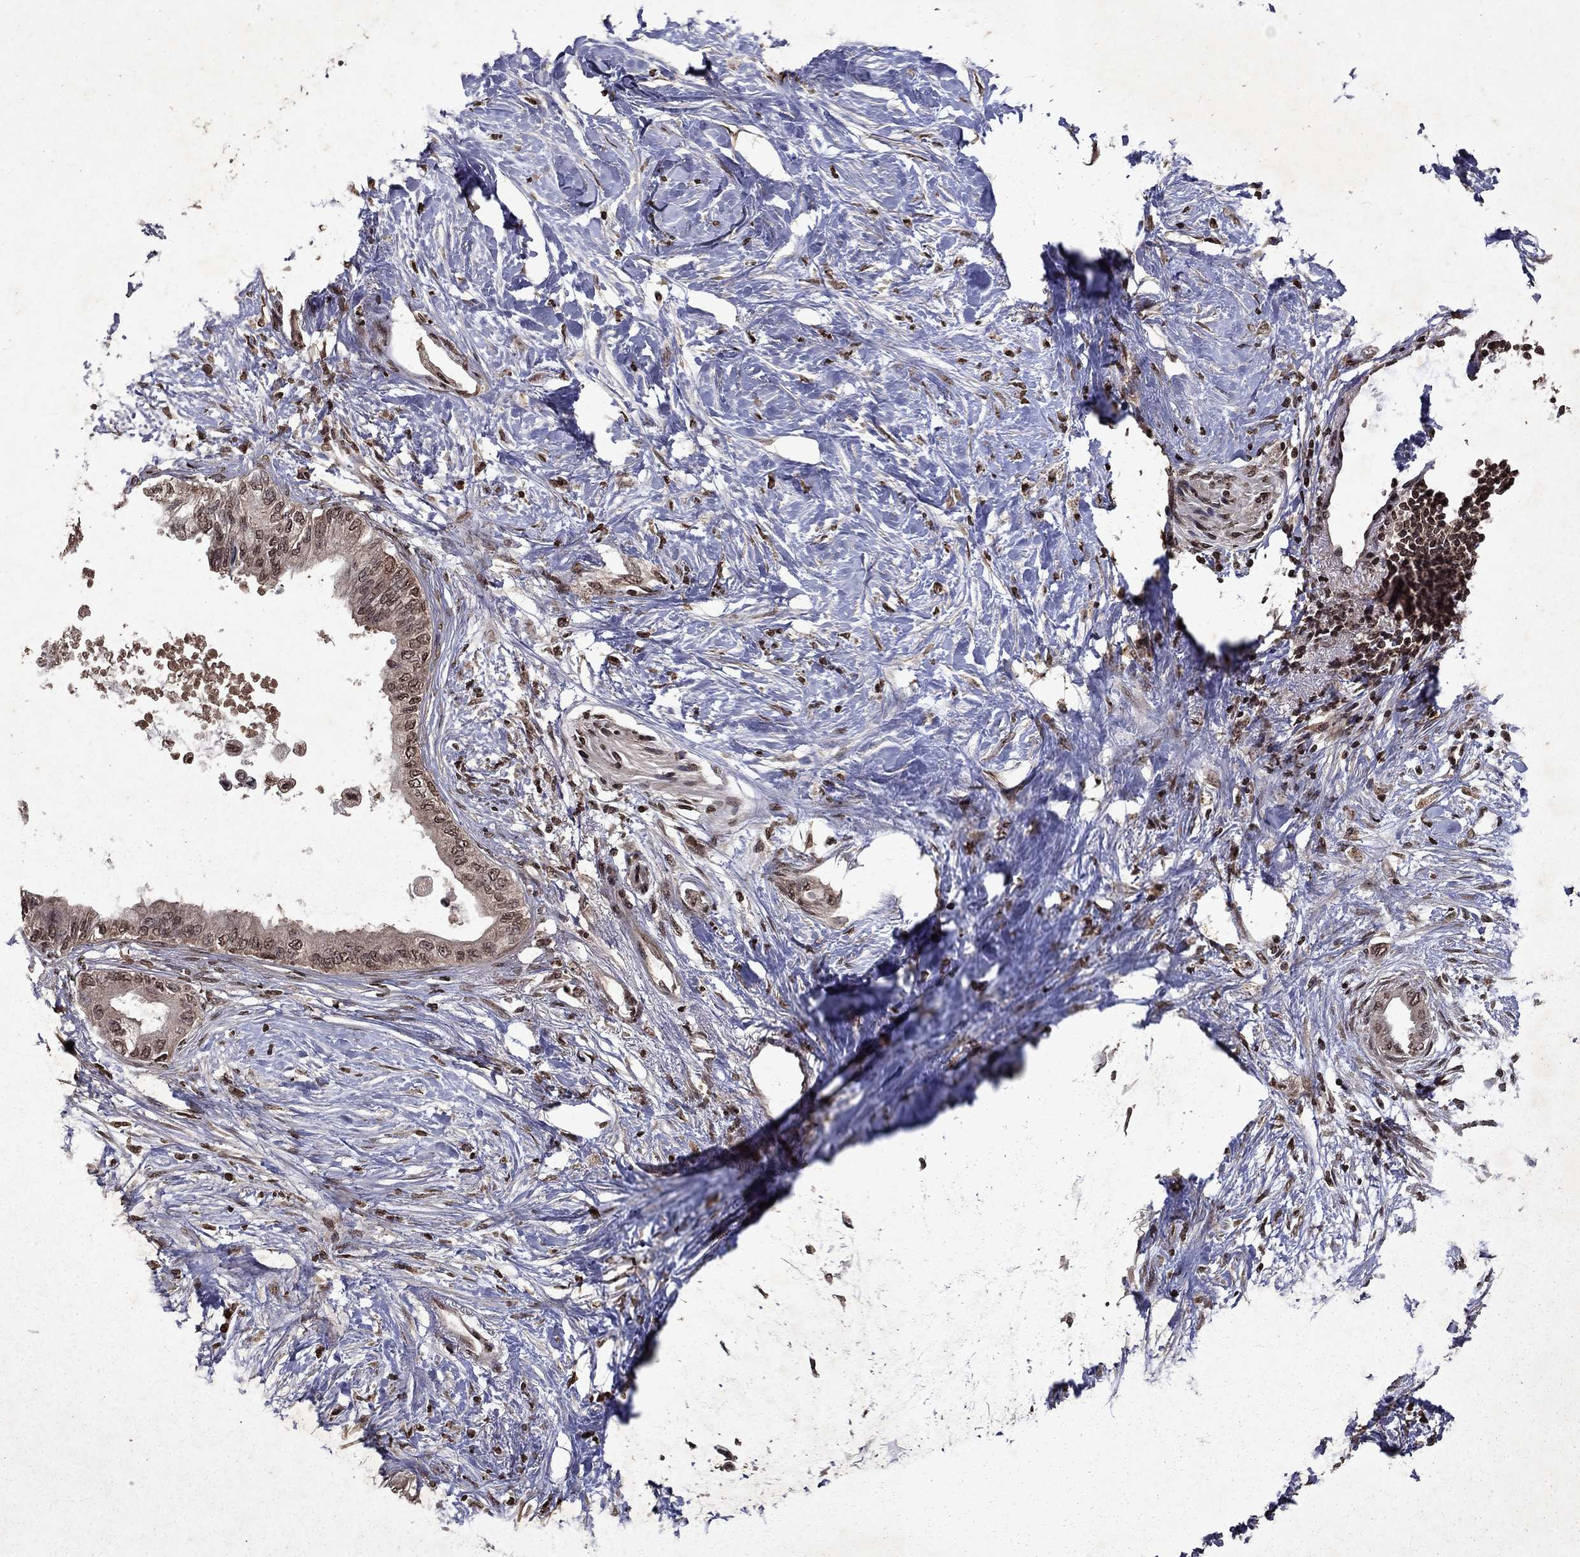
{"staining": {"intensity": "weak", "quantity": "25%-75%", "location": "cytoplasmic/membranous,nuclear"}, "tissue": "pancreatic cancer", "cell_type": "Tumor cells", "image_type": "cancer", "snomed": [{"axis": "morphology", "description": "Normal tissue, NOS"}, {"axis": "morphology", "description": "Adenocarcinoma, NOS"}, {"axis": "topography", "description": "Pancreas"}, {"axis": "topography", "description": "Duodenum"}], "caption": "IHC photomicrograph of neoplastic tissue: adenocarcinoma (pancreatic) stained using IHC exhibits low levels of weak protein expression localized specifically in the cytoplasmic/membranous and nuclear of tumor cells, appearing as a cytoplasmic/membranous and nuclear brown color.", "gene": "PIN4", "patient": {"sex": "female", "age": 60}}